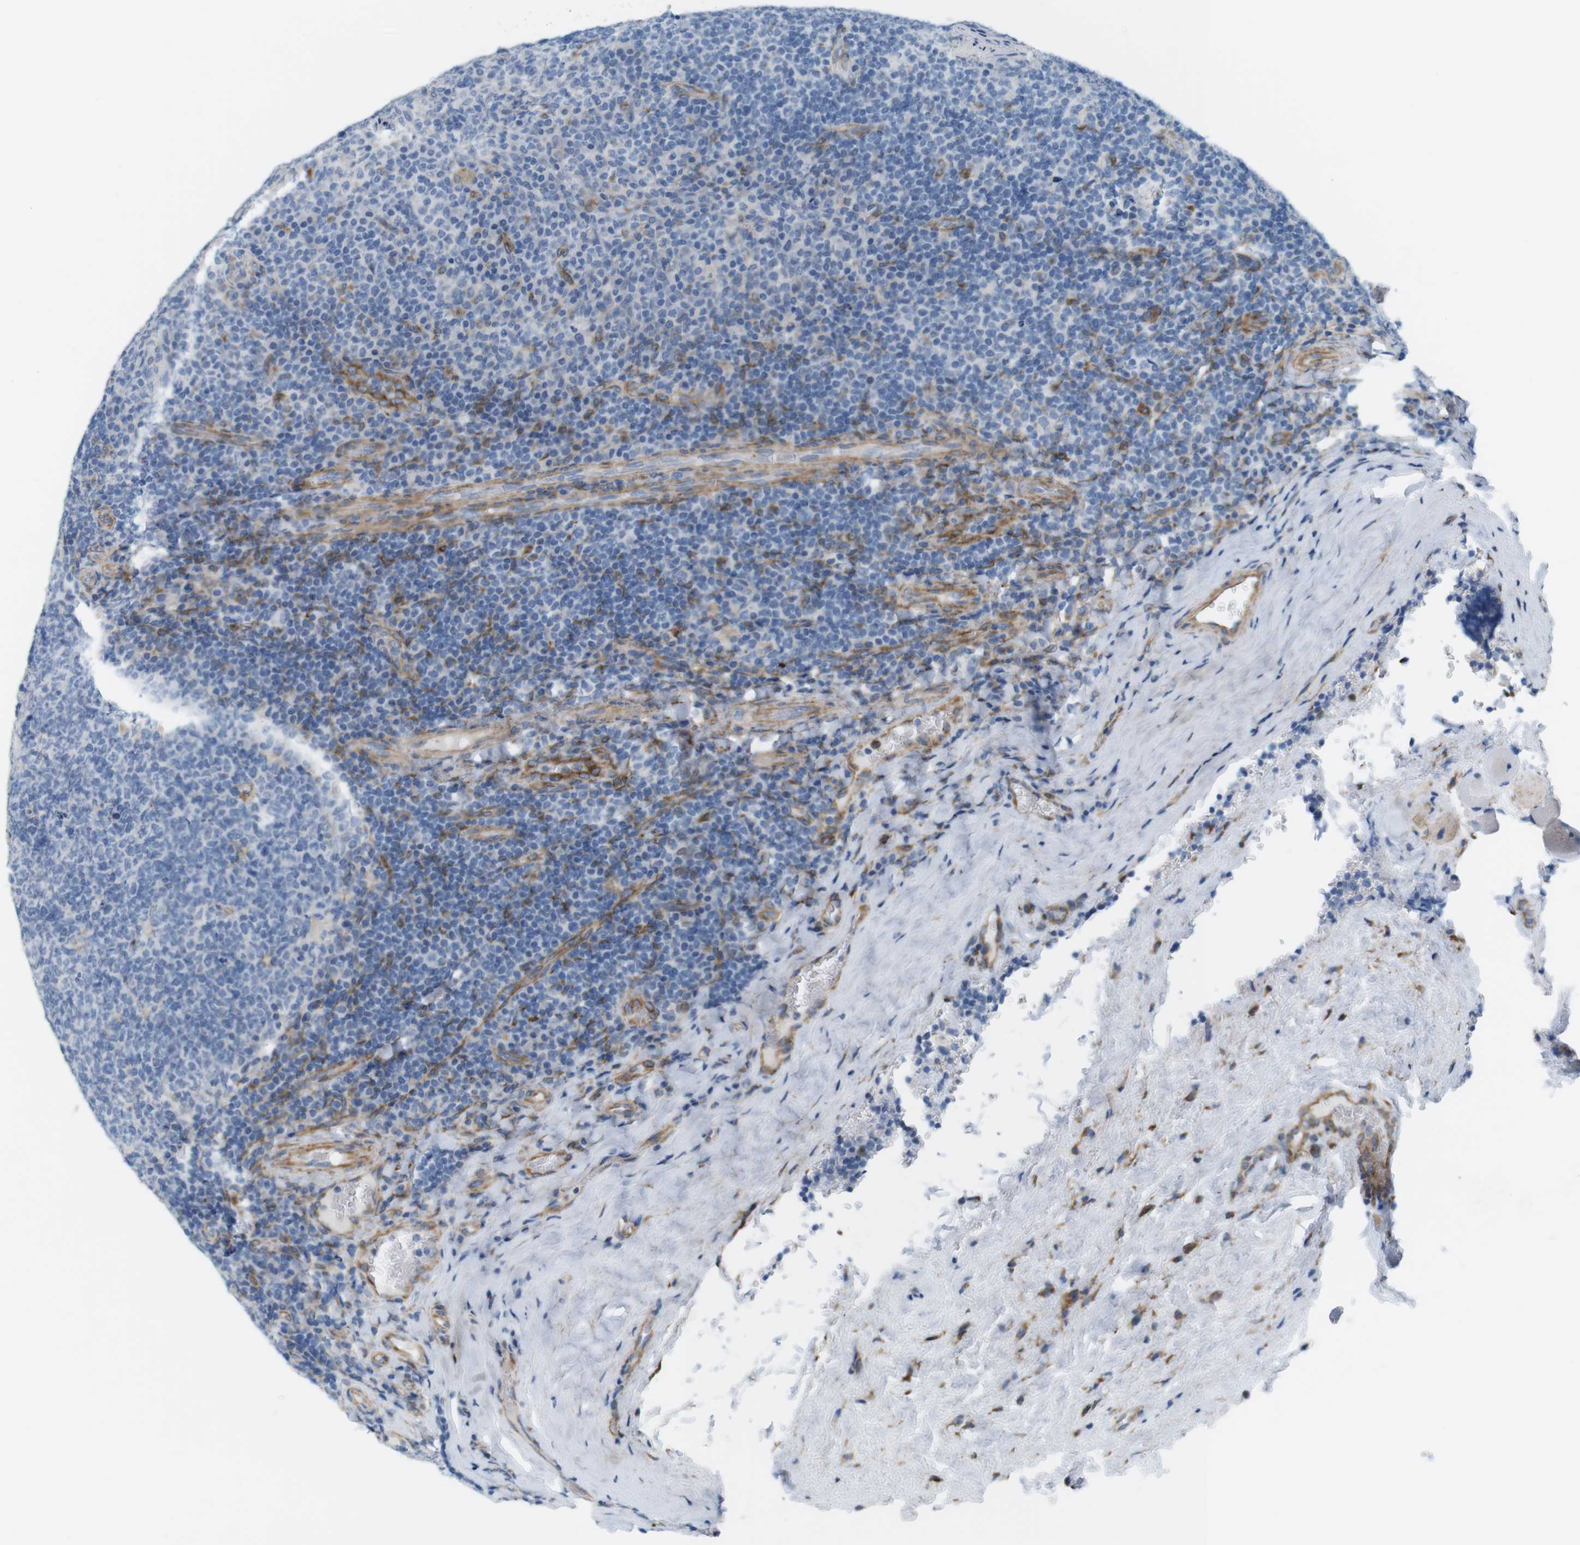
{"staining": {"intensity": "negative", "quantity": "none", "location": "none"}, "tissue": "tonsil", "cell_type": "Germinal center cells", "image_type": "normal", "snomed": [{"axis": "morphology", "description": "Normal tissue, NOS"}, {"axis": "topography", "description": "Tonsil"}], "caption": "Protein analysis of benign tonsil exhibits no significant positivity in germinal center cells. Nuclei are stained in blue.", "gene": "MYH9", "patient": {"sex": "male", "age": 17}}